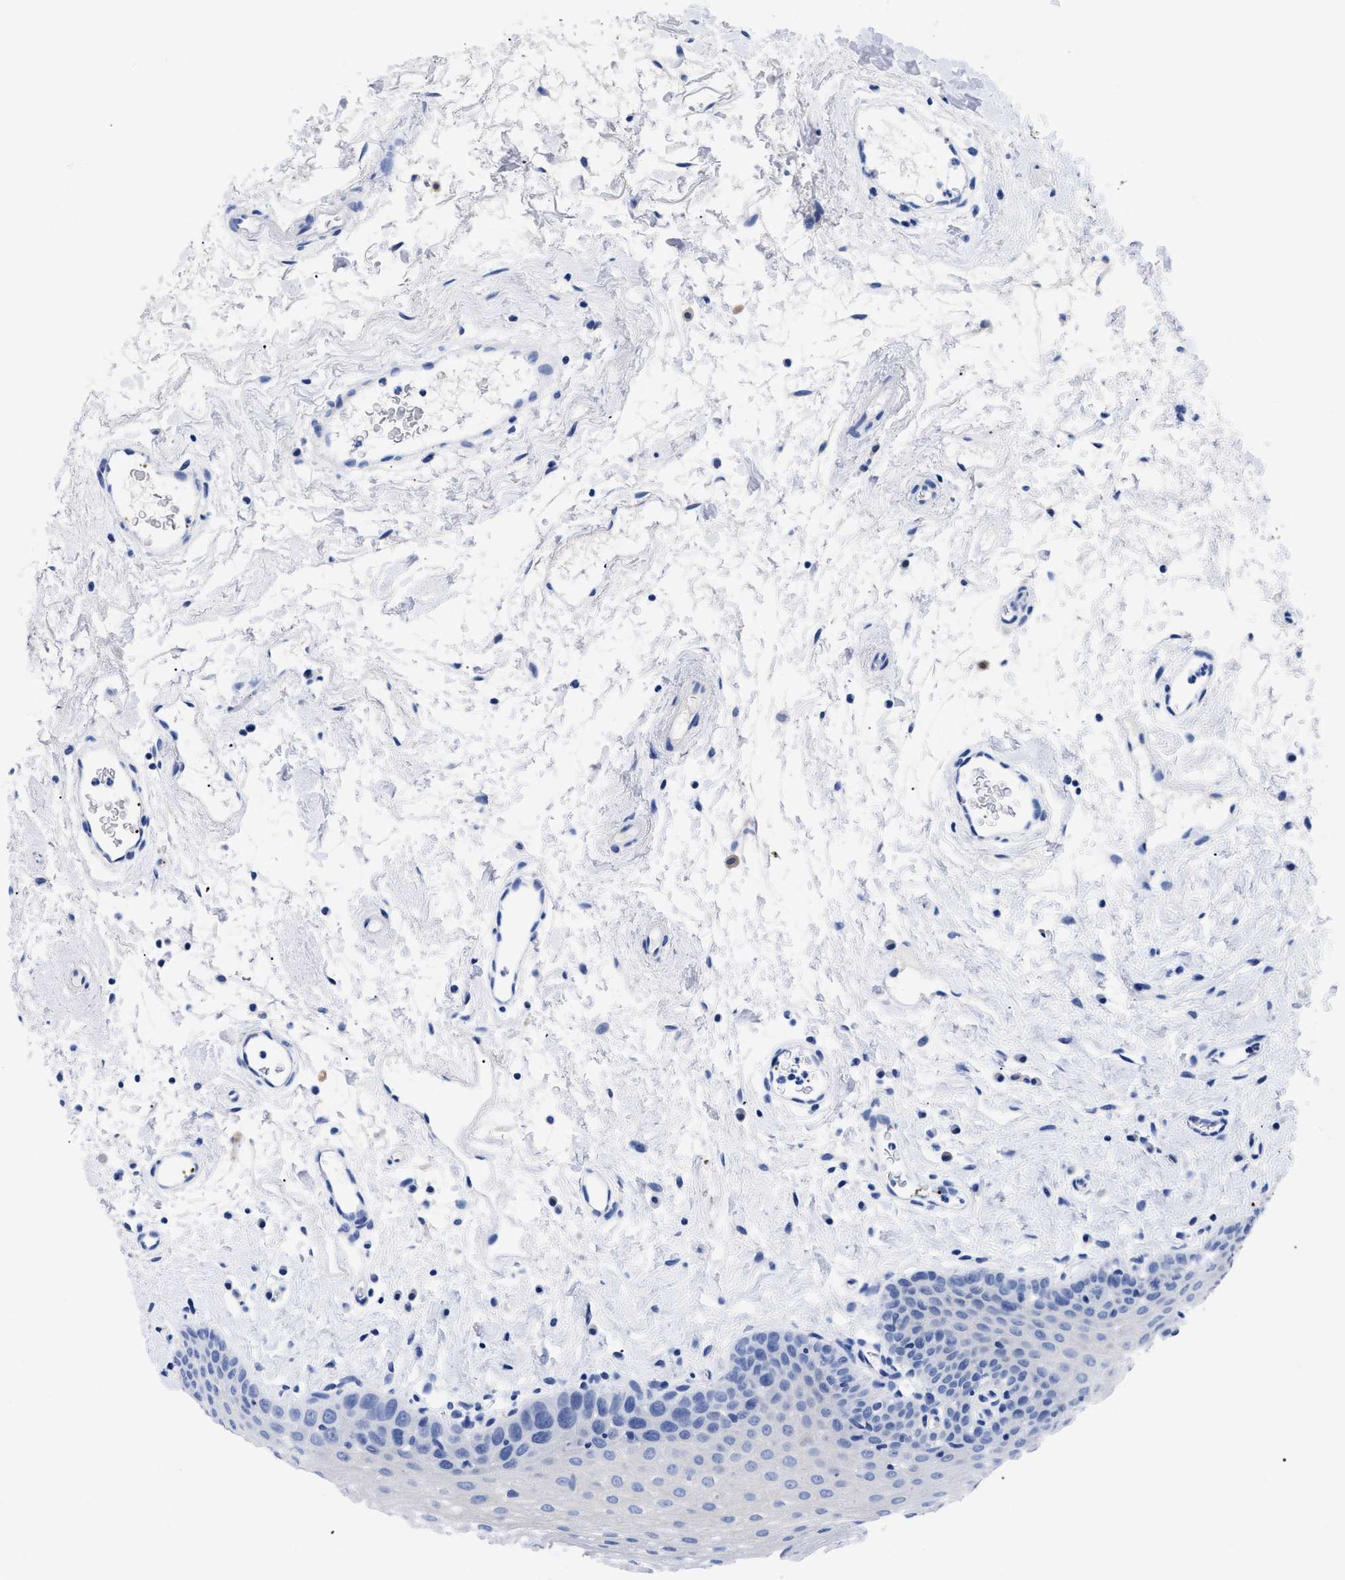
{"staining": {"intensity": "negative", "quantity": "none", "location": "none"}, "tissue": "oral mucosa", "cell_type": "Squamous epithelial cells", "image_type": "normal", "snomed": [{"axis": "morphology", "description": "Normal tissue, NOS"}, {"axis": "topography", "description": "Oral tissue"}], "caption": "IHC histopathology image of benign oral mucosa: oral mucosa stained with DAB shows no significant protein expression in squamous epithelial cells.", "gene": "TREML1", "patient": {"sex": "male", "age": 66}}